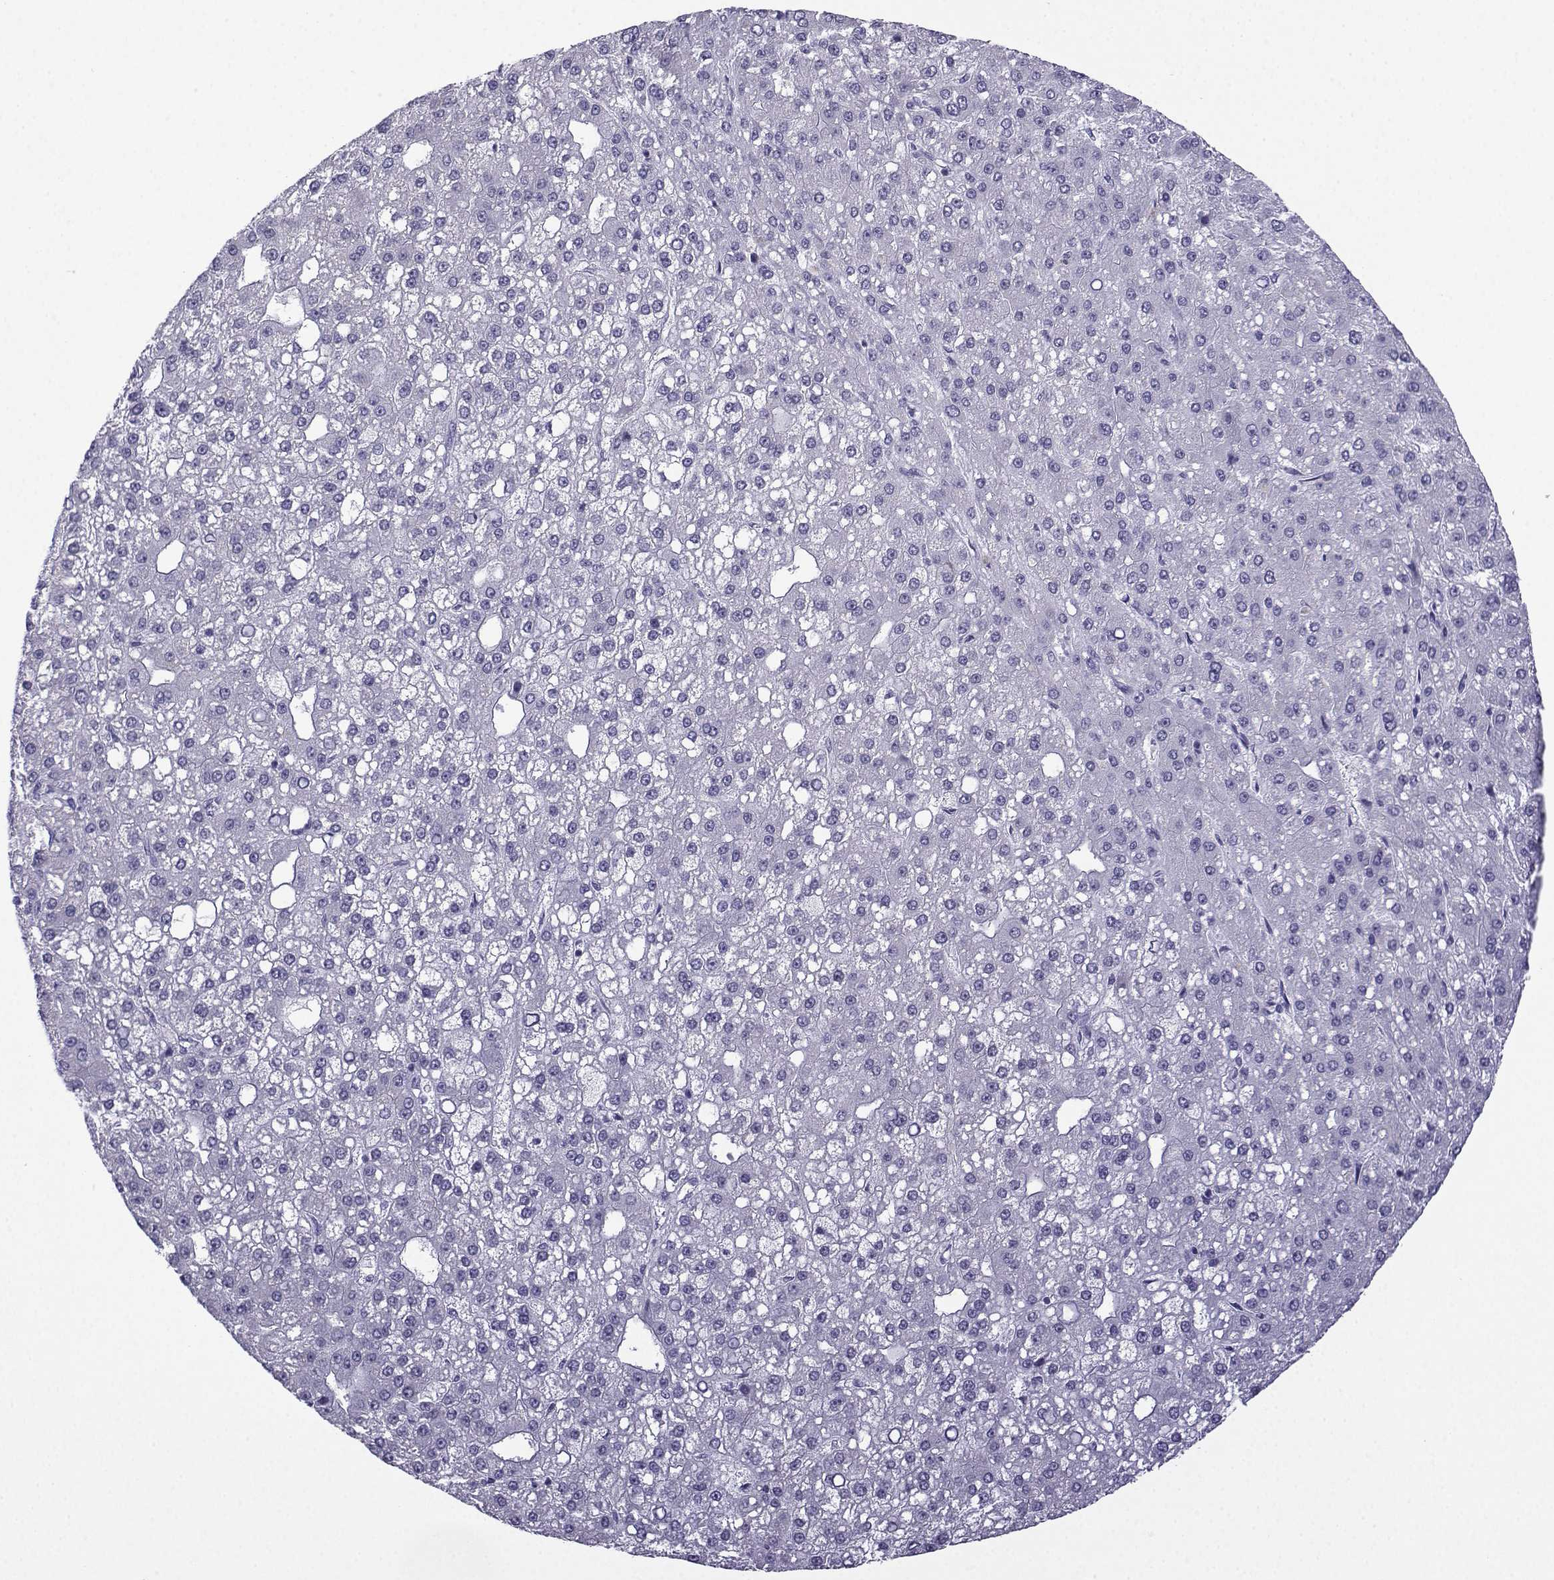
{"staining": {"intensity": "negative", "quantity": "none", "location": "none"}, "tissue": "liver cancer", "cell_type": "Tumor cells", "image_type": "cancer", "snomed": [{"axis": "morphology", "description": "Carcinoma, Hepatocellular, NOS"}, {"axis": "topography", "description": "Liver"}], "caption": "An IHC image of liver hepatocellular carcinoma is shown. There is no staining in tumor cells of liver hepatocellular carcinoma.", "gene": "ACRBP", "patient": {"sex": "male", "age": 67}}